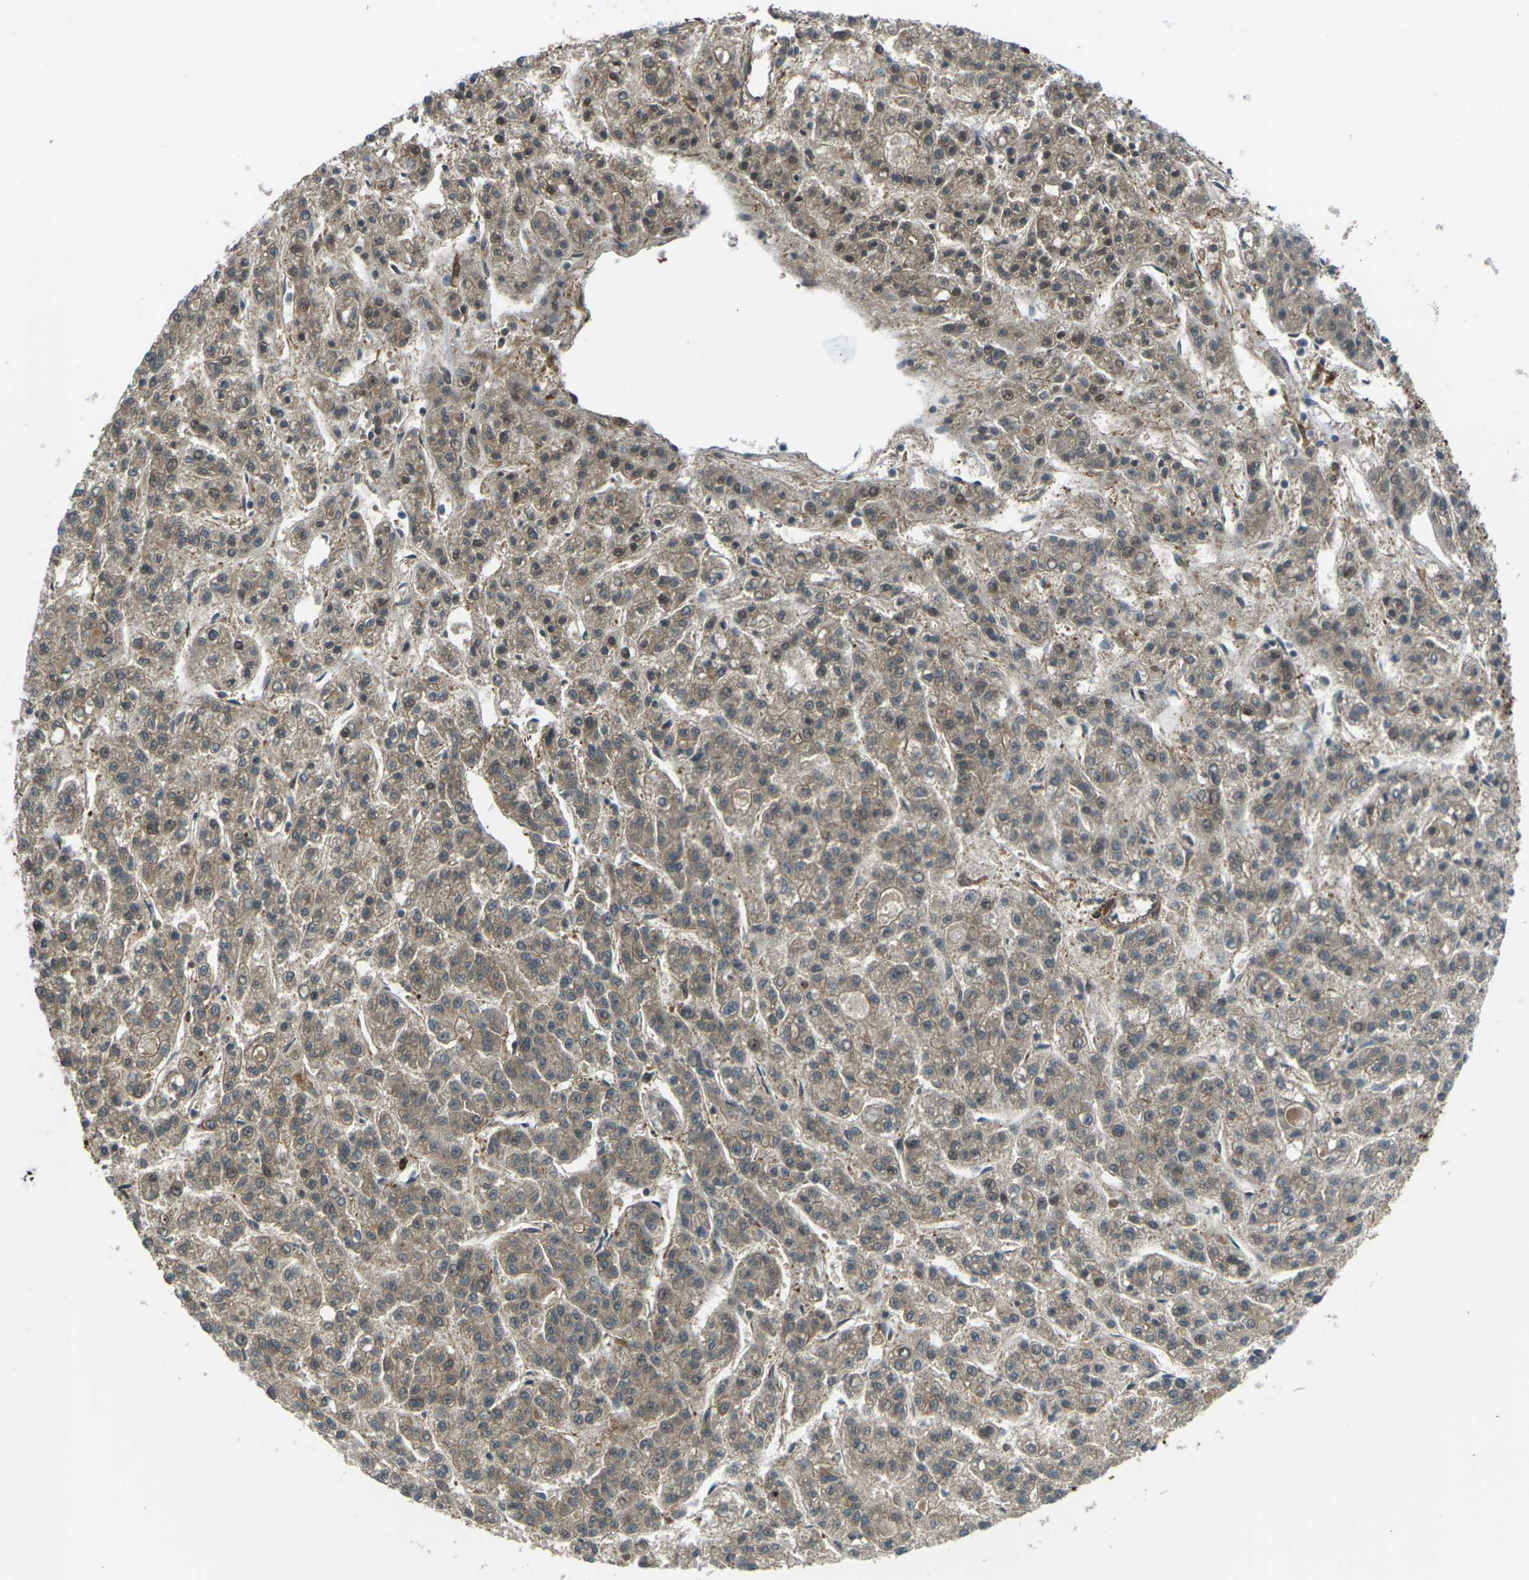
{"staining": {"intensity": "weak", "quantity": ">75%", "location": "cytoplasmic/membranous"}, "tissue": "liver cancer", "cell_type": "Tumor cells", "image_type": "cancer", "snomed": [{"axis": "morphology", "description": "Carcinoma, Hepatocellular, NOS"}, {"axis": "topography", "description": "Liver"}], "caption": "Immunohistochemistry (DAB (3,3'-diaminobenzidine)) staining of hepatocellular carcinoma (liver) reveals weak cytoplasmic/membranous protein positivity in approximately >75% of tumor cells. (DAB (3,3'-diaminobenzidine) IHC, brown staining for protein, blue staining for nuclei).", "gene": "GRAMD1C", "patient": {"sex": "male", "age": 70}}